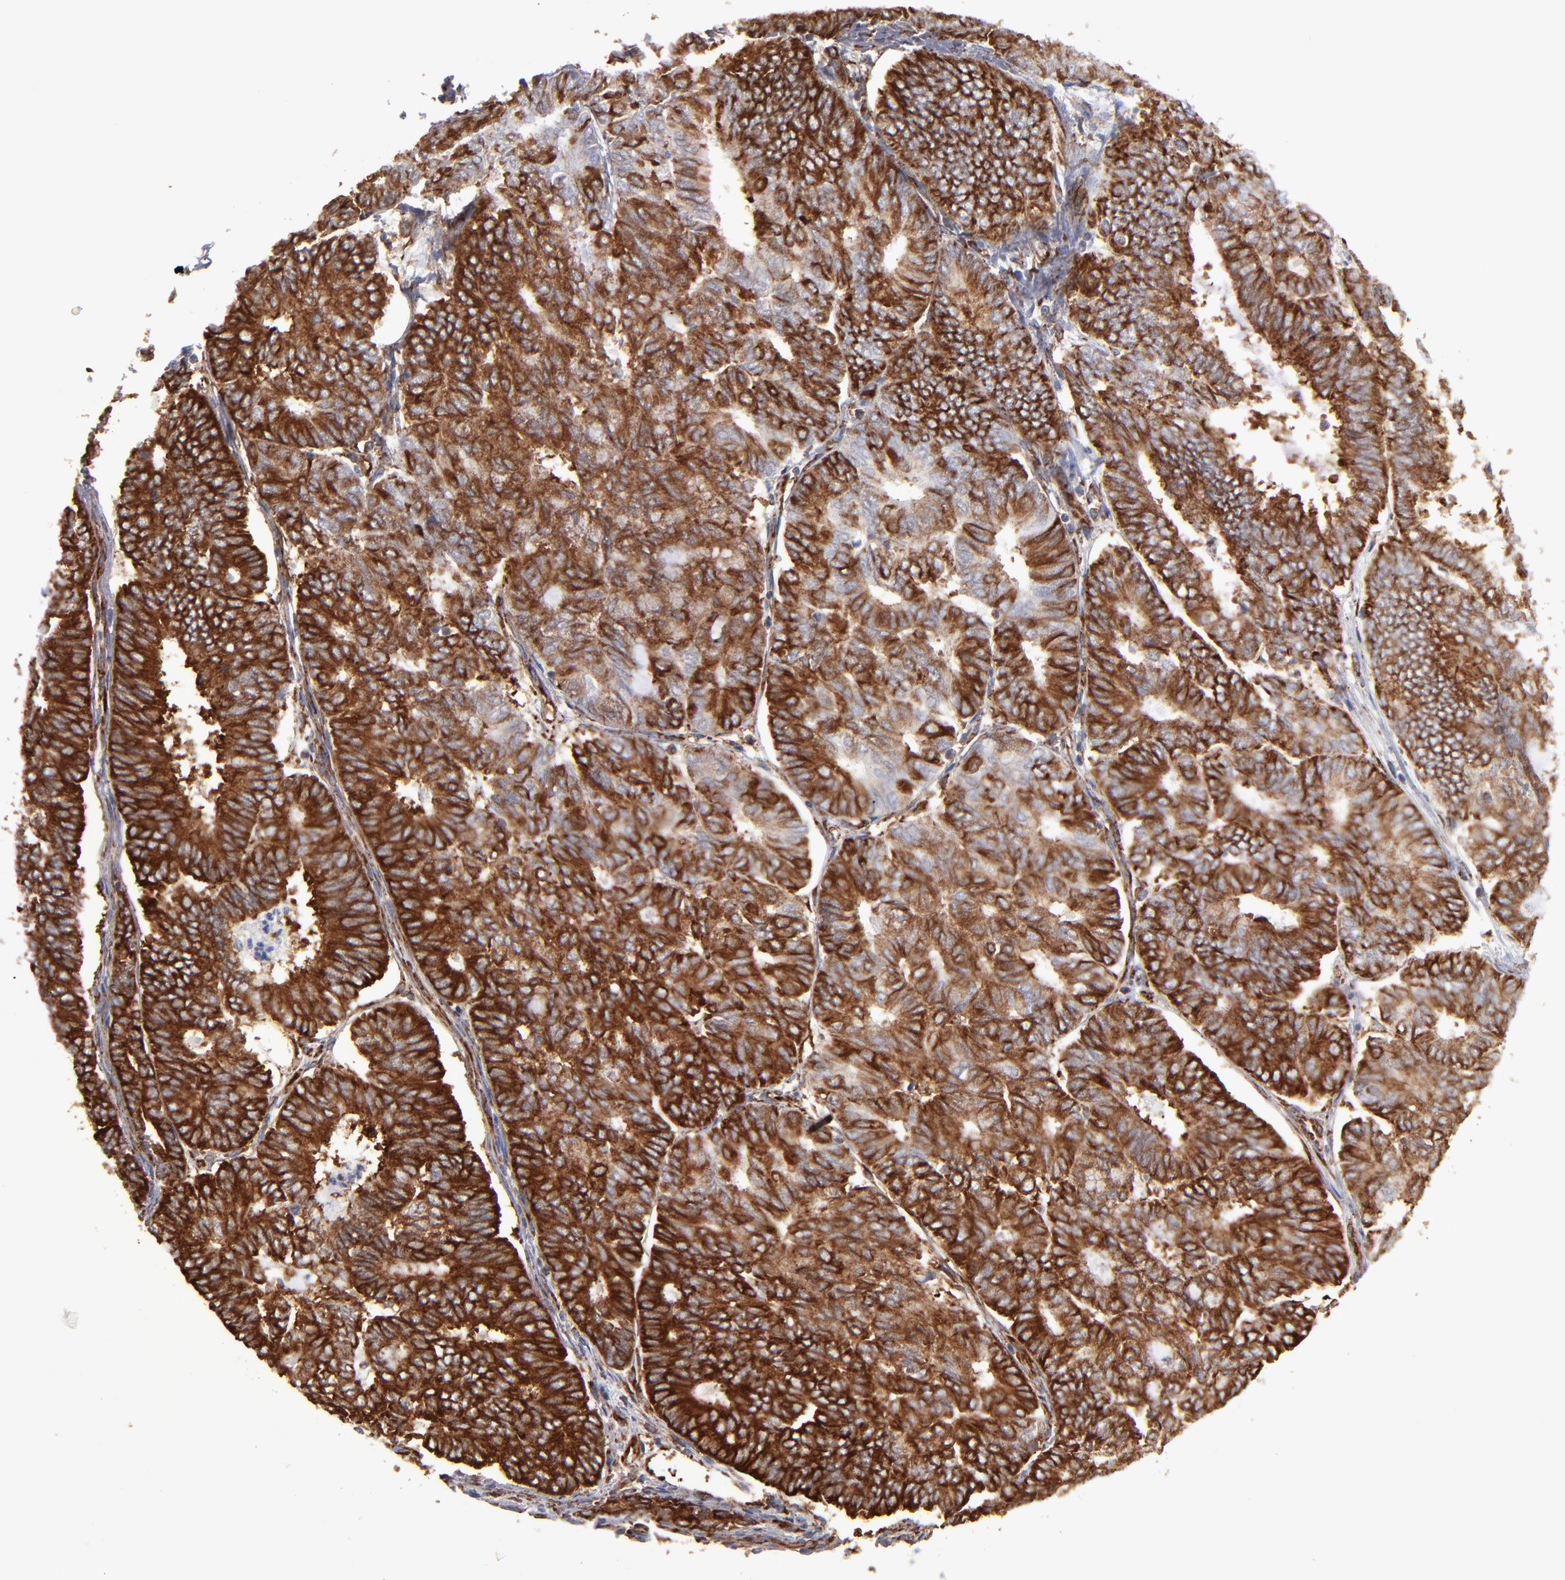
{"staining": {"intensity": "strong", "quantity": ">75%", "location": "cytoplasmic/membranous"}, "tissue": "endometrial cancer", "cell_type": "Tumor cells", "image_type": "cancer", "snomed": [{"axis": "morphology", "description": "Adenocarcinoma, NOS"}, {"axis": "topography", "description": "Endometrium"}], "caption": "This is a histology image of immunohistochemistry staining of endometrial cancer, which shows strong positivity in the cytoplasmic/membranous of tumor cells.", "gene": "KTN1", "patient": {"sex": "female", "age": 59}}